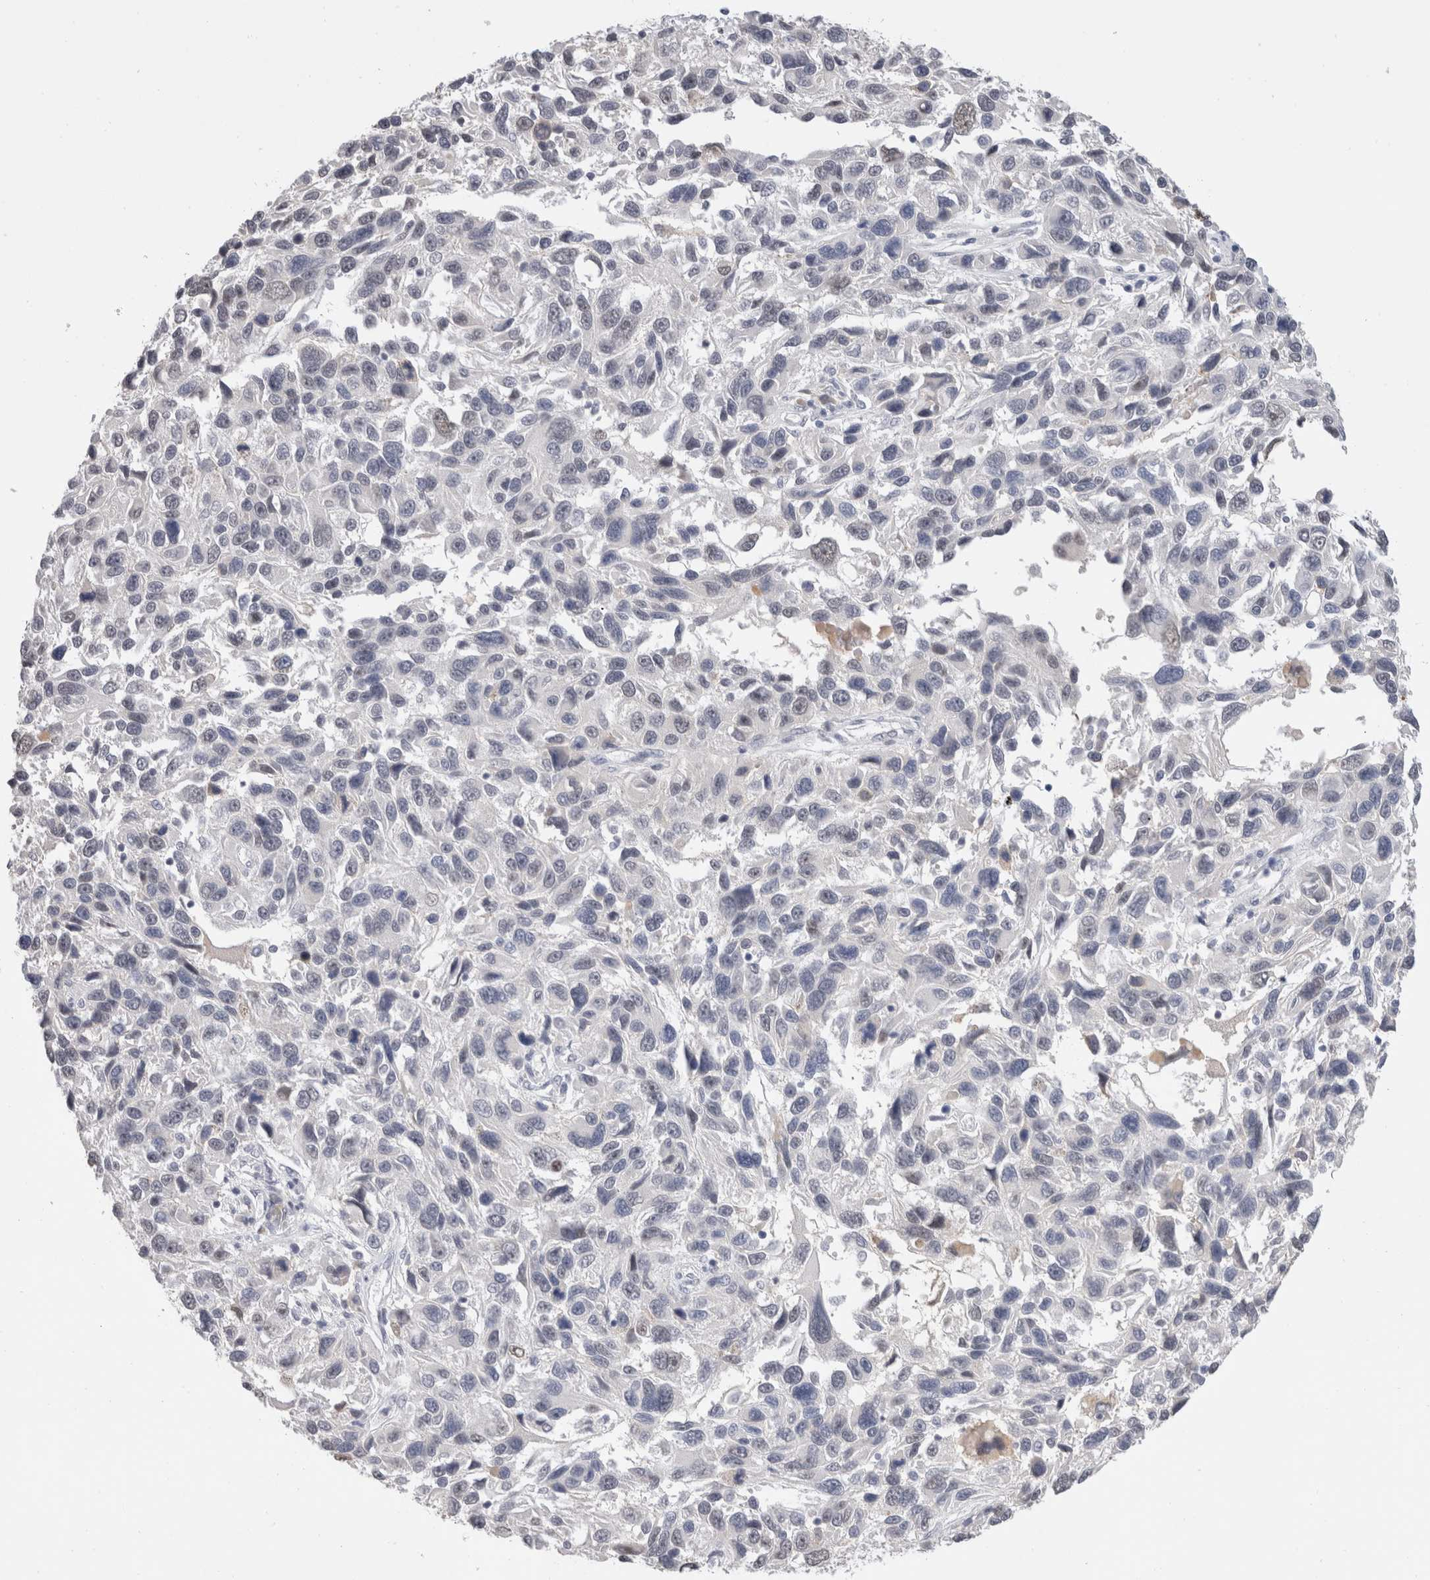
{"staining": {"intensity": "negative", "quantity": "none", "location": "none"}, "tissue": "melanoma", "cell_type": "Tumor cells", "image_type": "cancer", "snomed": [{"axis": "morphology", "description": "Malignant melanoma, NOS"}, {"axis": "topography", "description": "Skin"}], "caption": "DAB immunohistochemical staining of human malignant melanoma demonstrates no significant positivity in tumor cells. The staining is performed using DAB brown chromogen with nuclei counter-stained in using hematoxylin.", "gene": "CADM3", "patient": {"sex": "male", "age": 53}}